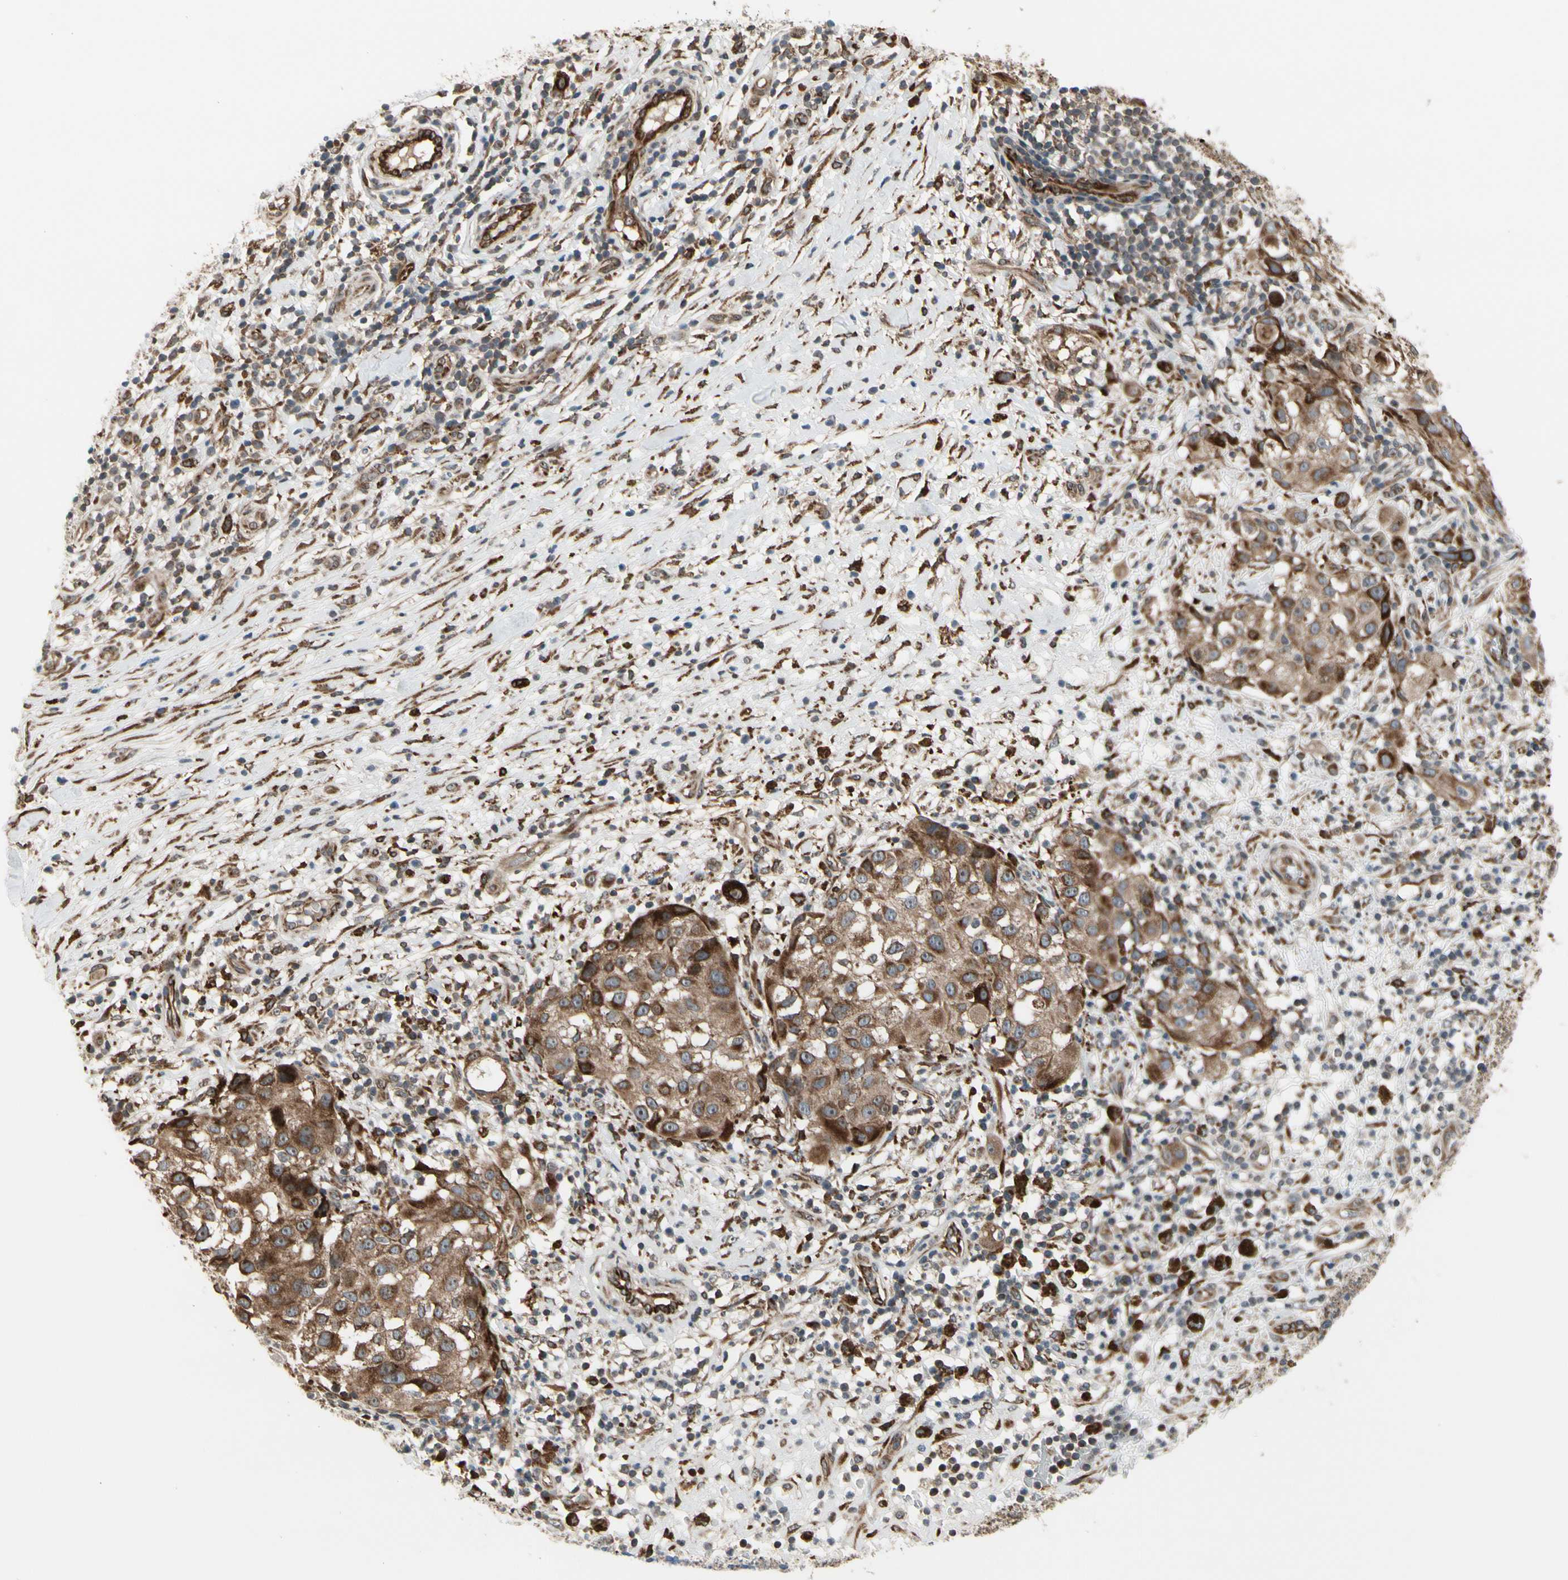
{"staining": {"intensity": "strong", "quantity": ">75%", "location": "cytoplasmic/membranous"}, "tissue": "melanoma", "cell_type": "Tumor cells", "image_type": "cancer", "snomed": [{"axis": "morphology", "description": "Necrosis, NOS"}, {"axis": "morphology", "description": "Malignant melanoma, NOS"}, {"axis": "topography", "description": "Skin"}], "caption": "The micrograph shows a brown stain indicating the presence of a protein in the cytoplasmic/membranous of tumor cells in melanoma.", "gene": "SLC39A9", "patient": {"sex": "female", "age": 87}}